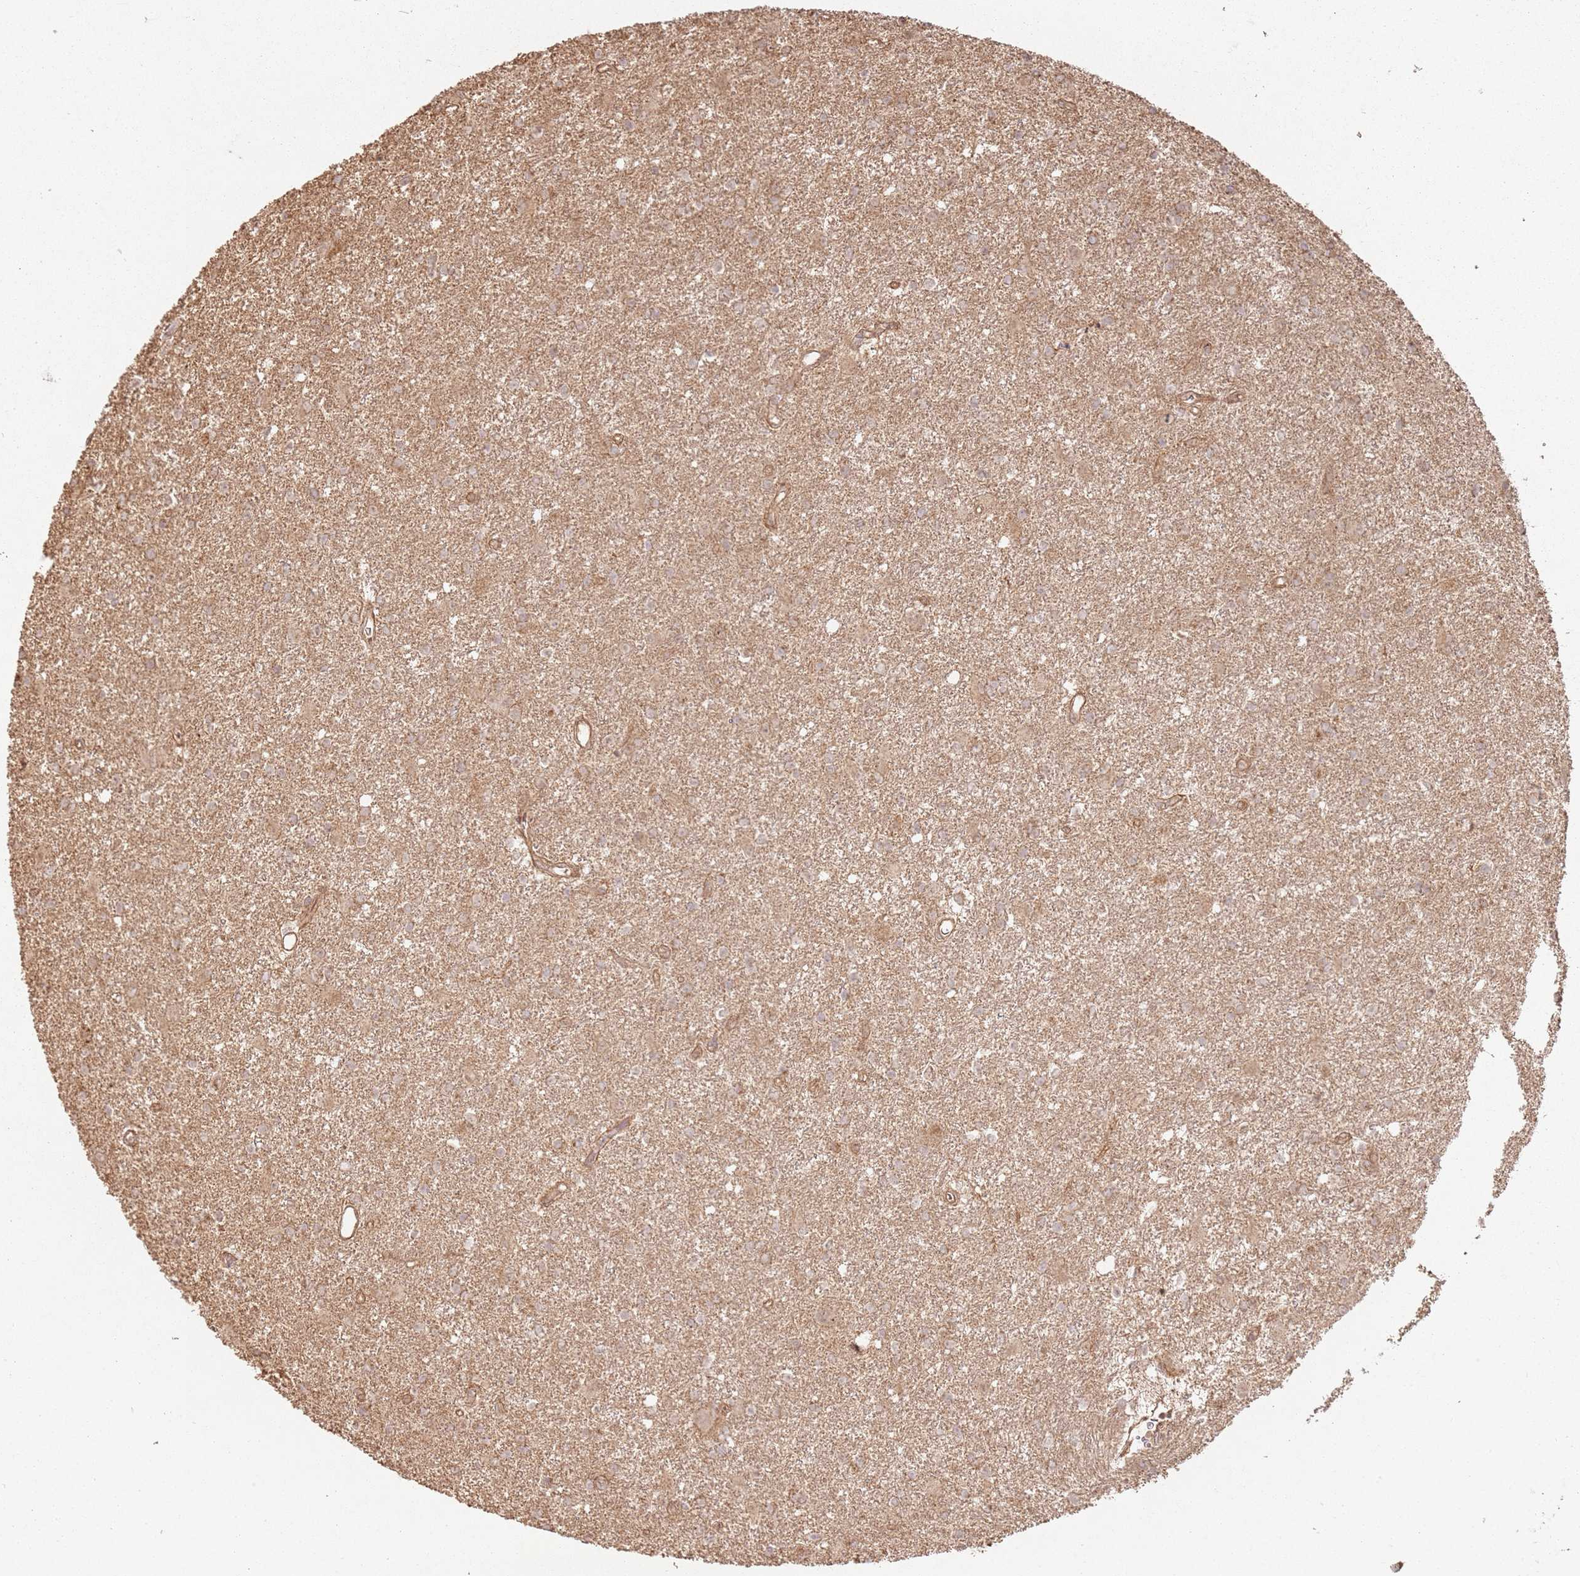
{"staining": {"intensity": "weak", "quantity": ">75%", "location": "cytoplasmic/membranous"}, "tissue": "glioma", "cell_type": "Tumor cells", "image_type": "cancer", "snomed": [{"axis": "morphology", "description": "Glioma, malignant, High grade"}, {"axis": "topography", "description": "Brain"}], "caption": "Brown immunohistochemical staining in malignant glioma (high-grade) demonstrates weak cytoplasmic/membranous expression in approximately >75% of tumor cells. The staining was performed using DAB to visualize the protein expression in brown, while the nuclei were stained in blue with hematoxylin (Magnification: 20x).", "gene": "ZNF776", "patient": {"sex": "female", "age": 50}}